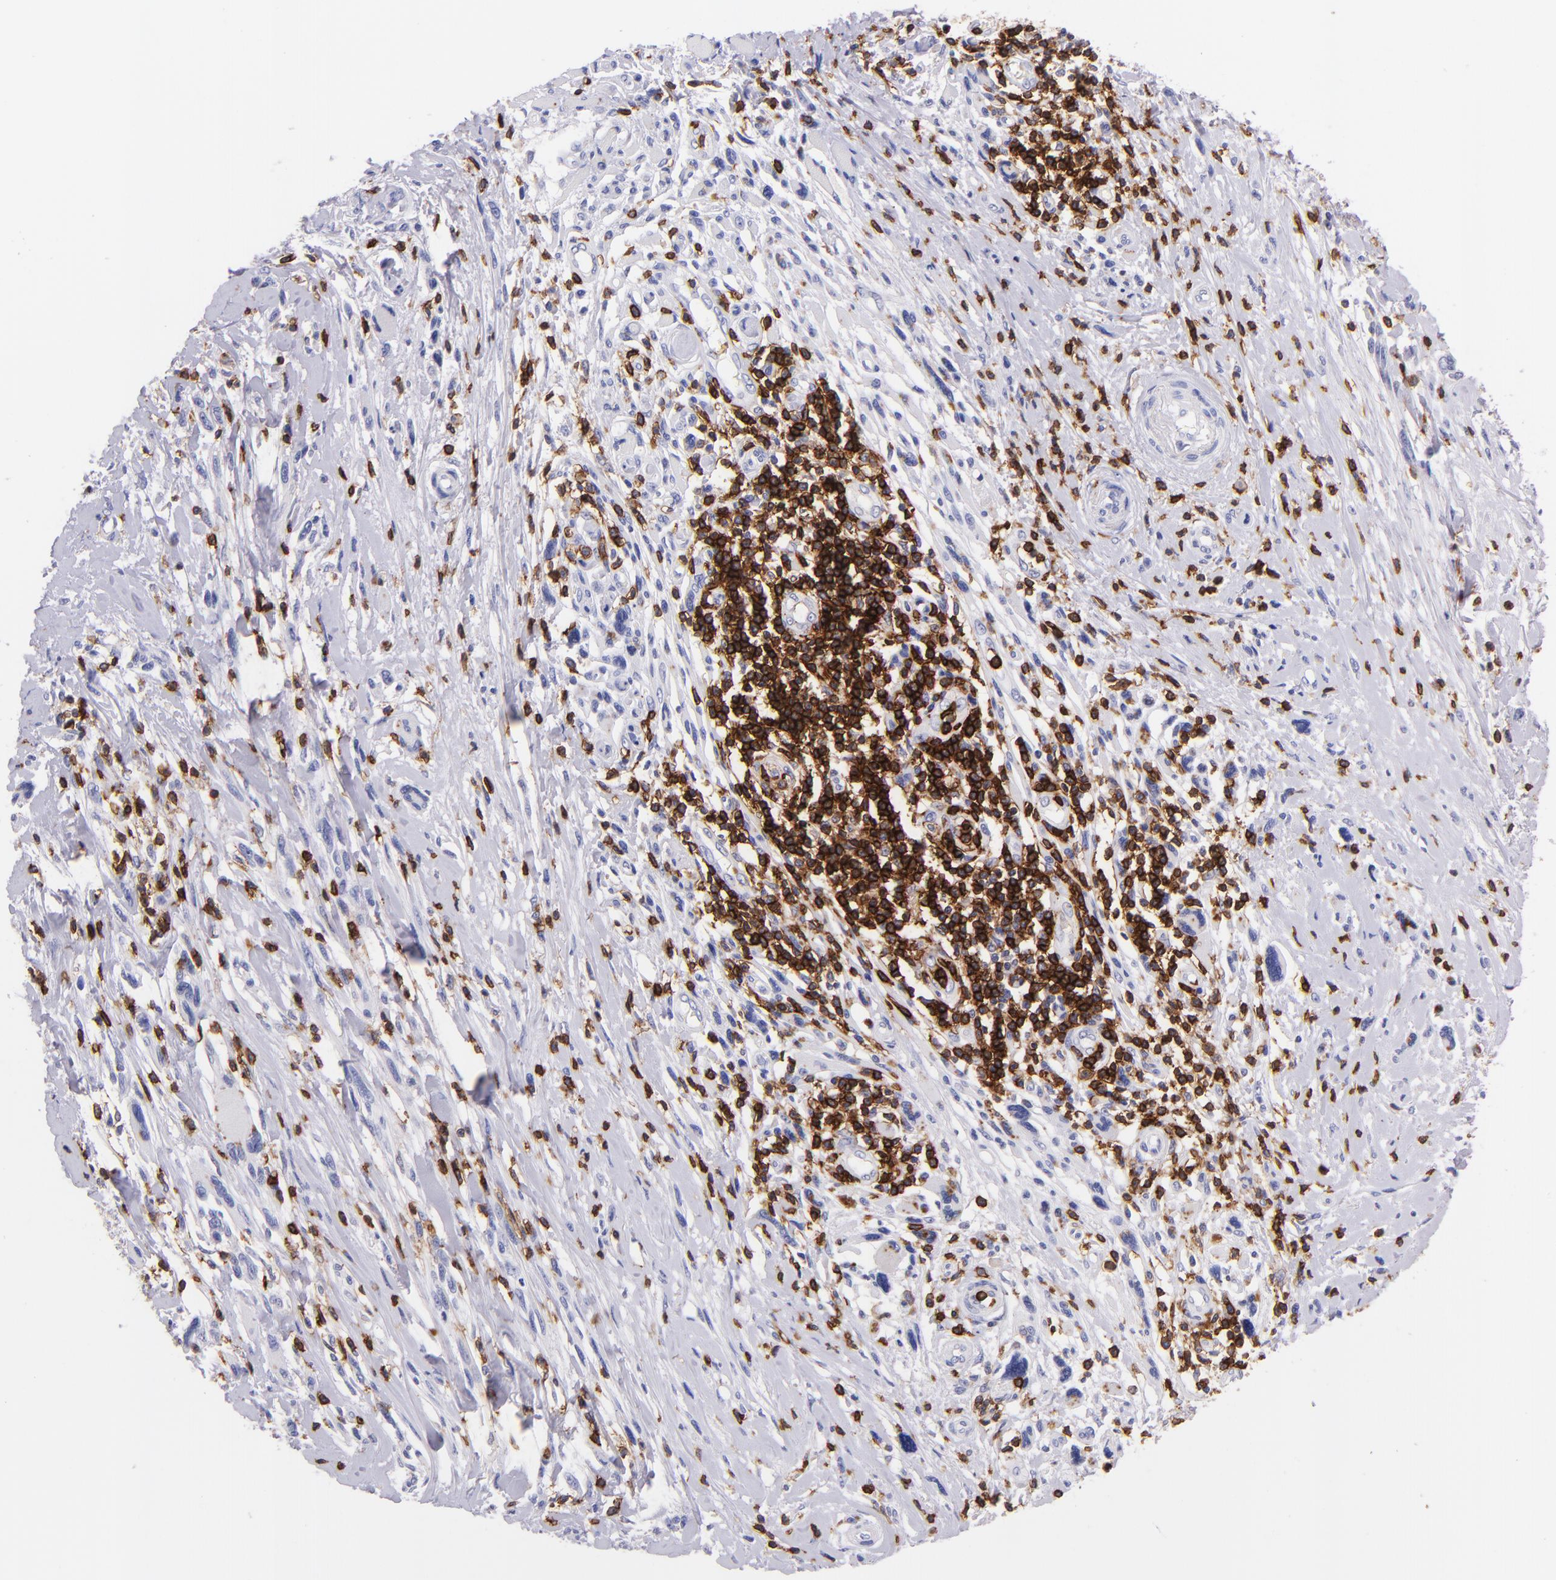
{"staining": {"intensity": "negative", "quantity": "none", "location": "none"}, "tissue": "melanoma", "cell_type": "Tumor cells", "image_type": "cancer", "snomed": [{"axis": "morphology", "description": "Malignant melanoma, NOS"}, {"axis": "topography", "description": "Skin"}], "caption": "Tumor cells show no significant protein staining in malignant melanoma. The staining was performed using DAB (3,3'-diaminobenzidine) to visualize the protein expression in brown, while the nuclei were stained in blue with hematoxylin (Magnification: 20x).", "gene": "SPN", "patient": {"sex": "male", "age": 91}}